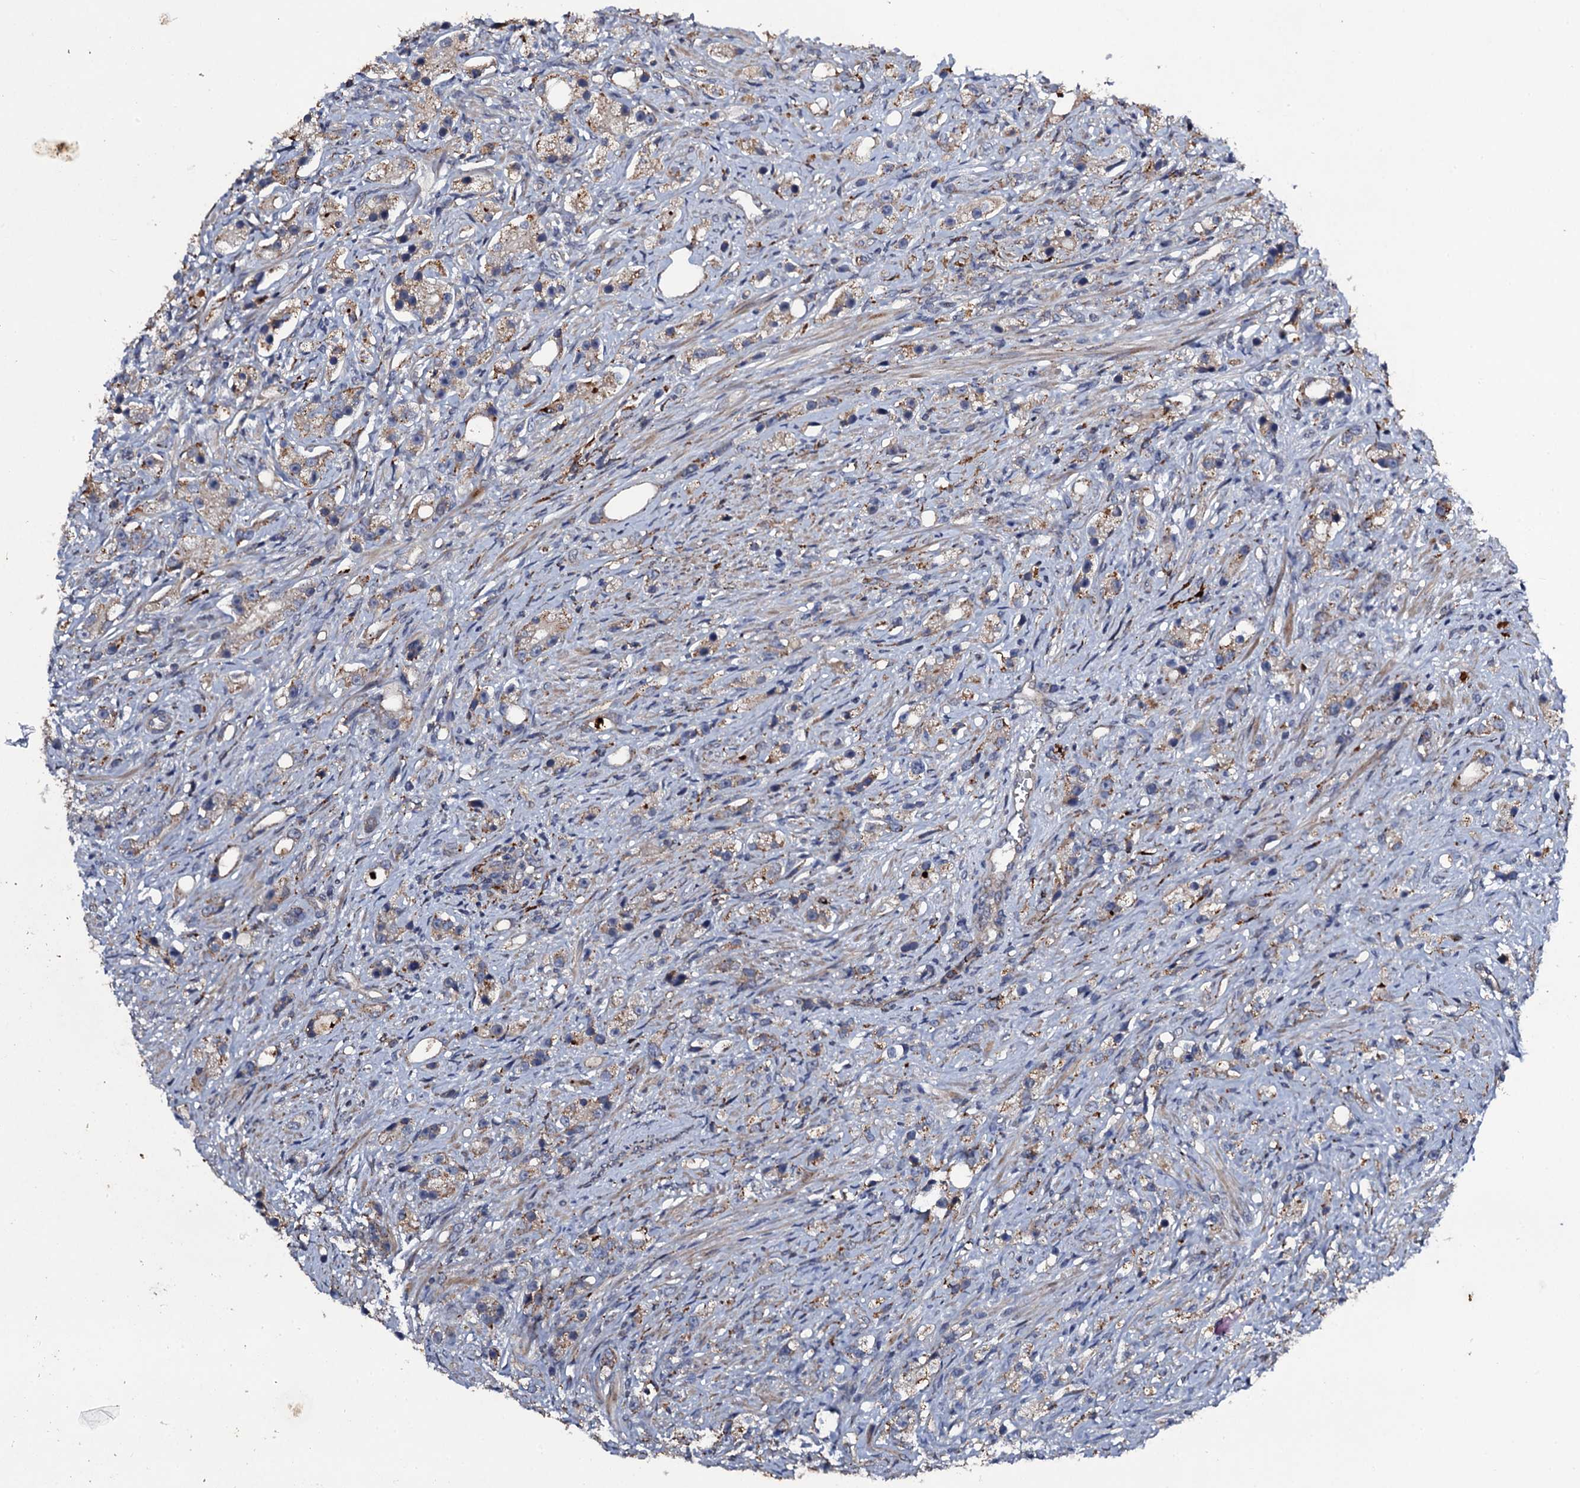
{"staining": {"intensity": "weak", "quantity": "25%-75%", "location": "cytoplasmic/membranous"}, "tissue": "prostate cancer", "cell_type": "Tumor cells", "image_type": "cancer", "snomed": [{"axis": "morphology", "description": "Adenocarcinoma, High grade"}, {"axis": "topography", "description": "Prostate"}], "caption": "This is an image of IHC staining of prostate cancer, which shows weak expression in the cytoplasmic/membranous of tumor cells.", "gene": "LRRC28", "patient": {"sex": "male", "age": 63}}